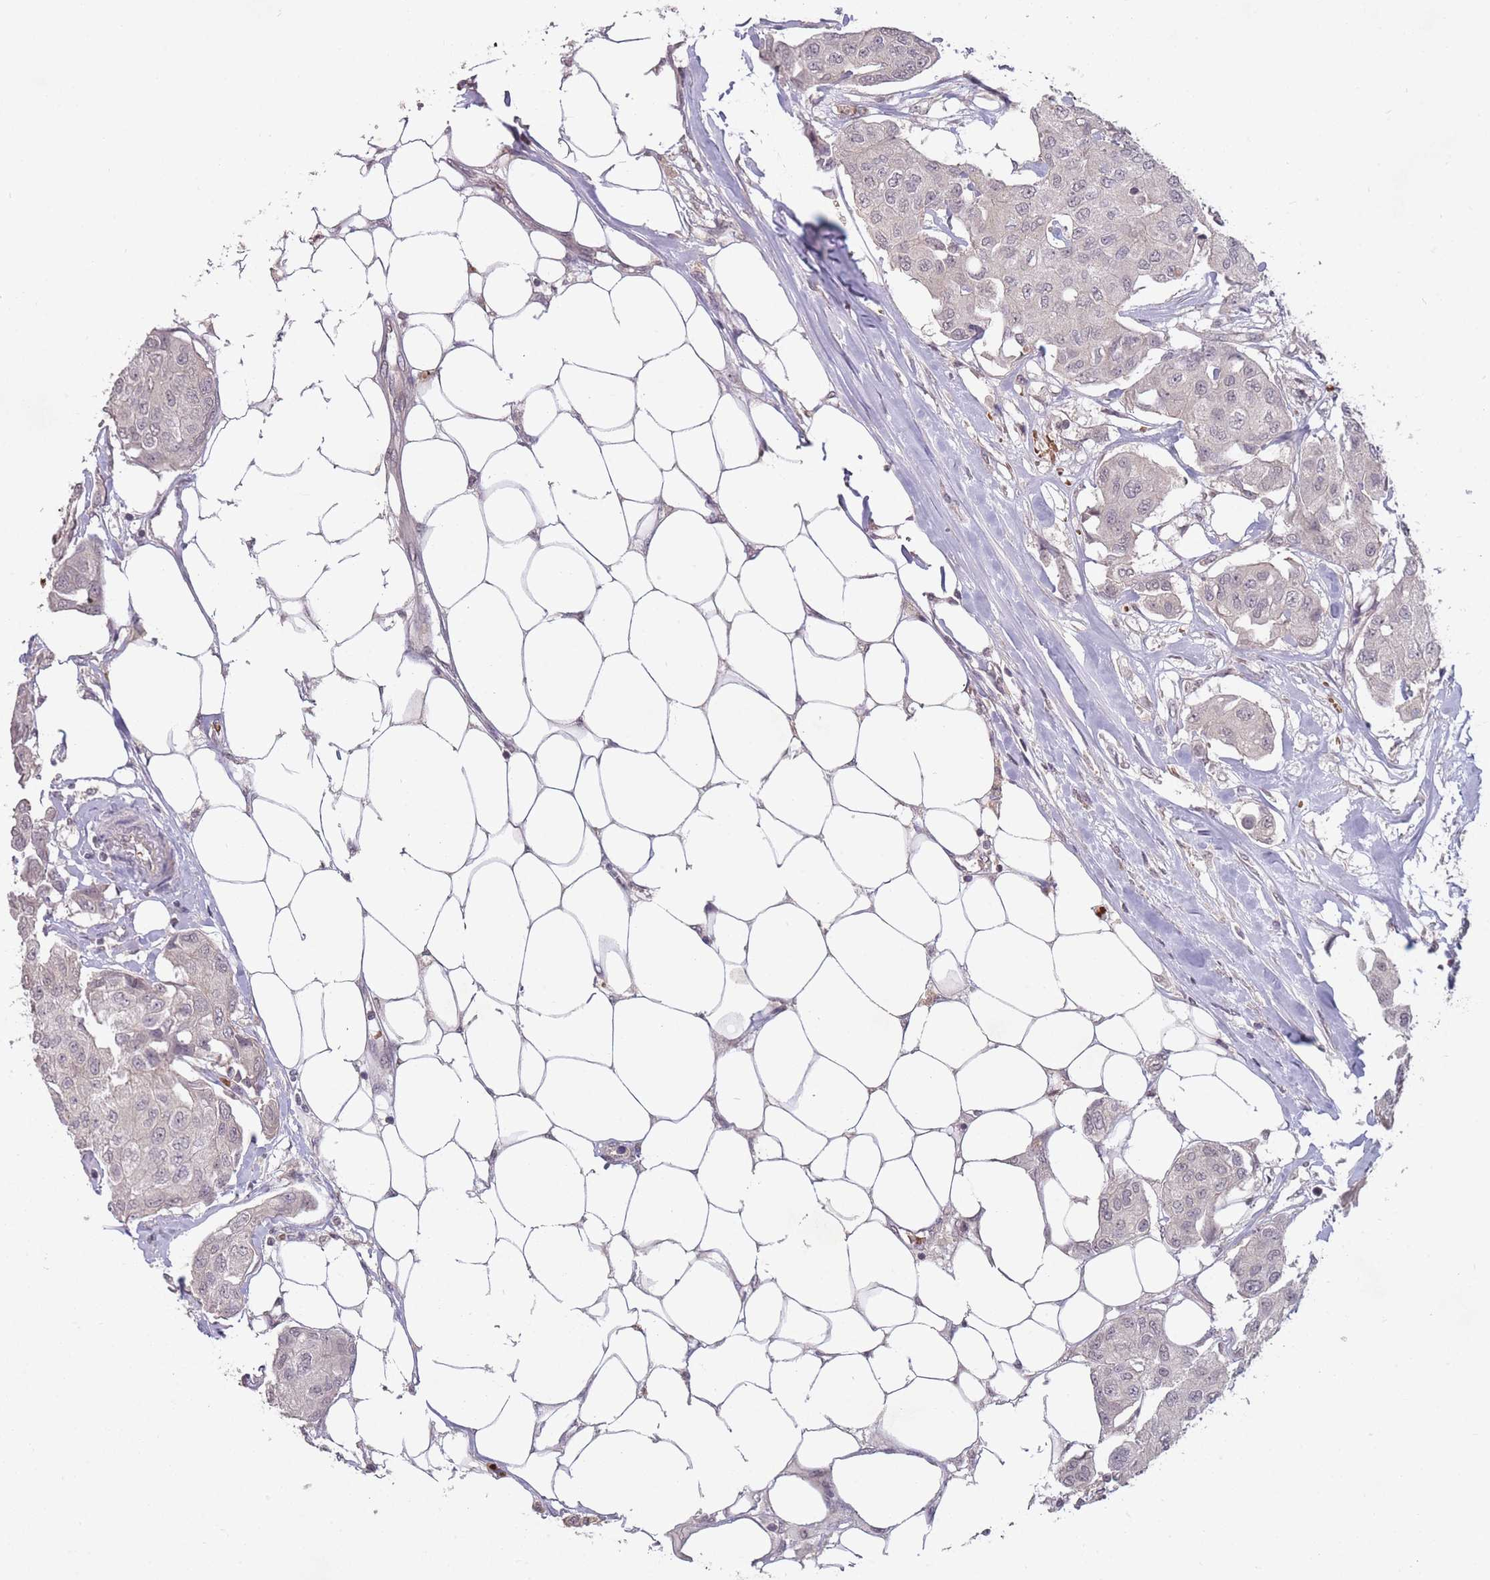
{"staining": {"intensity": "negative", "quantity": "none", "location": "none"}, "tissue": "breast cancer", "cell_type": "Tumor cells", "image_type": "cancer", "snomed": [{"axis": "morphology", "description": "Duct carcinoma"}, {"axis": "topography", "description": "Breast"}, {"axis": "topography", "description": "Lymph node"}], "caption": "There is no significant staining in tumor cells of breast cancer (intraductal carcinoma).", "gene": "ADCYAP1R1", "patient": {"sex": "female", "age": 80}}